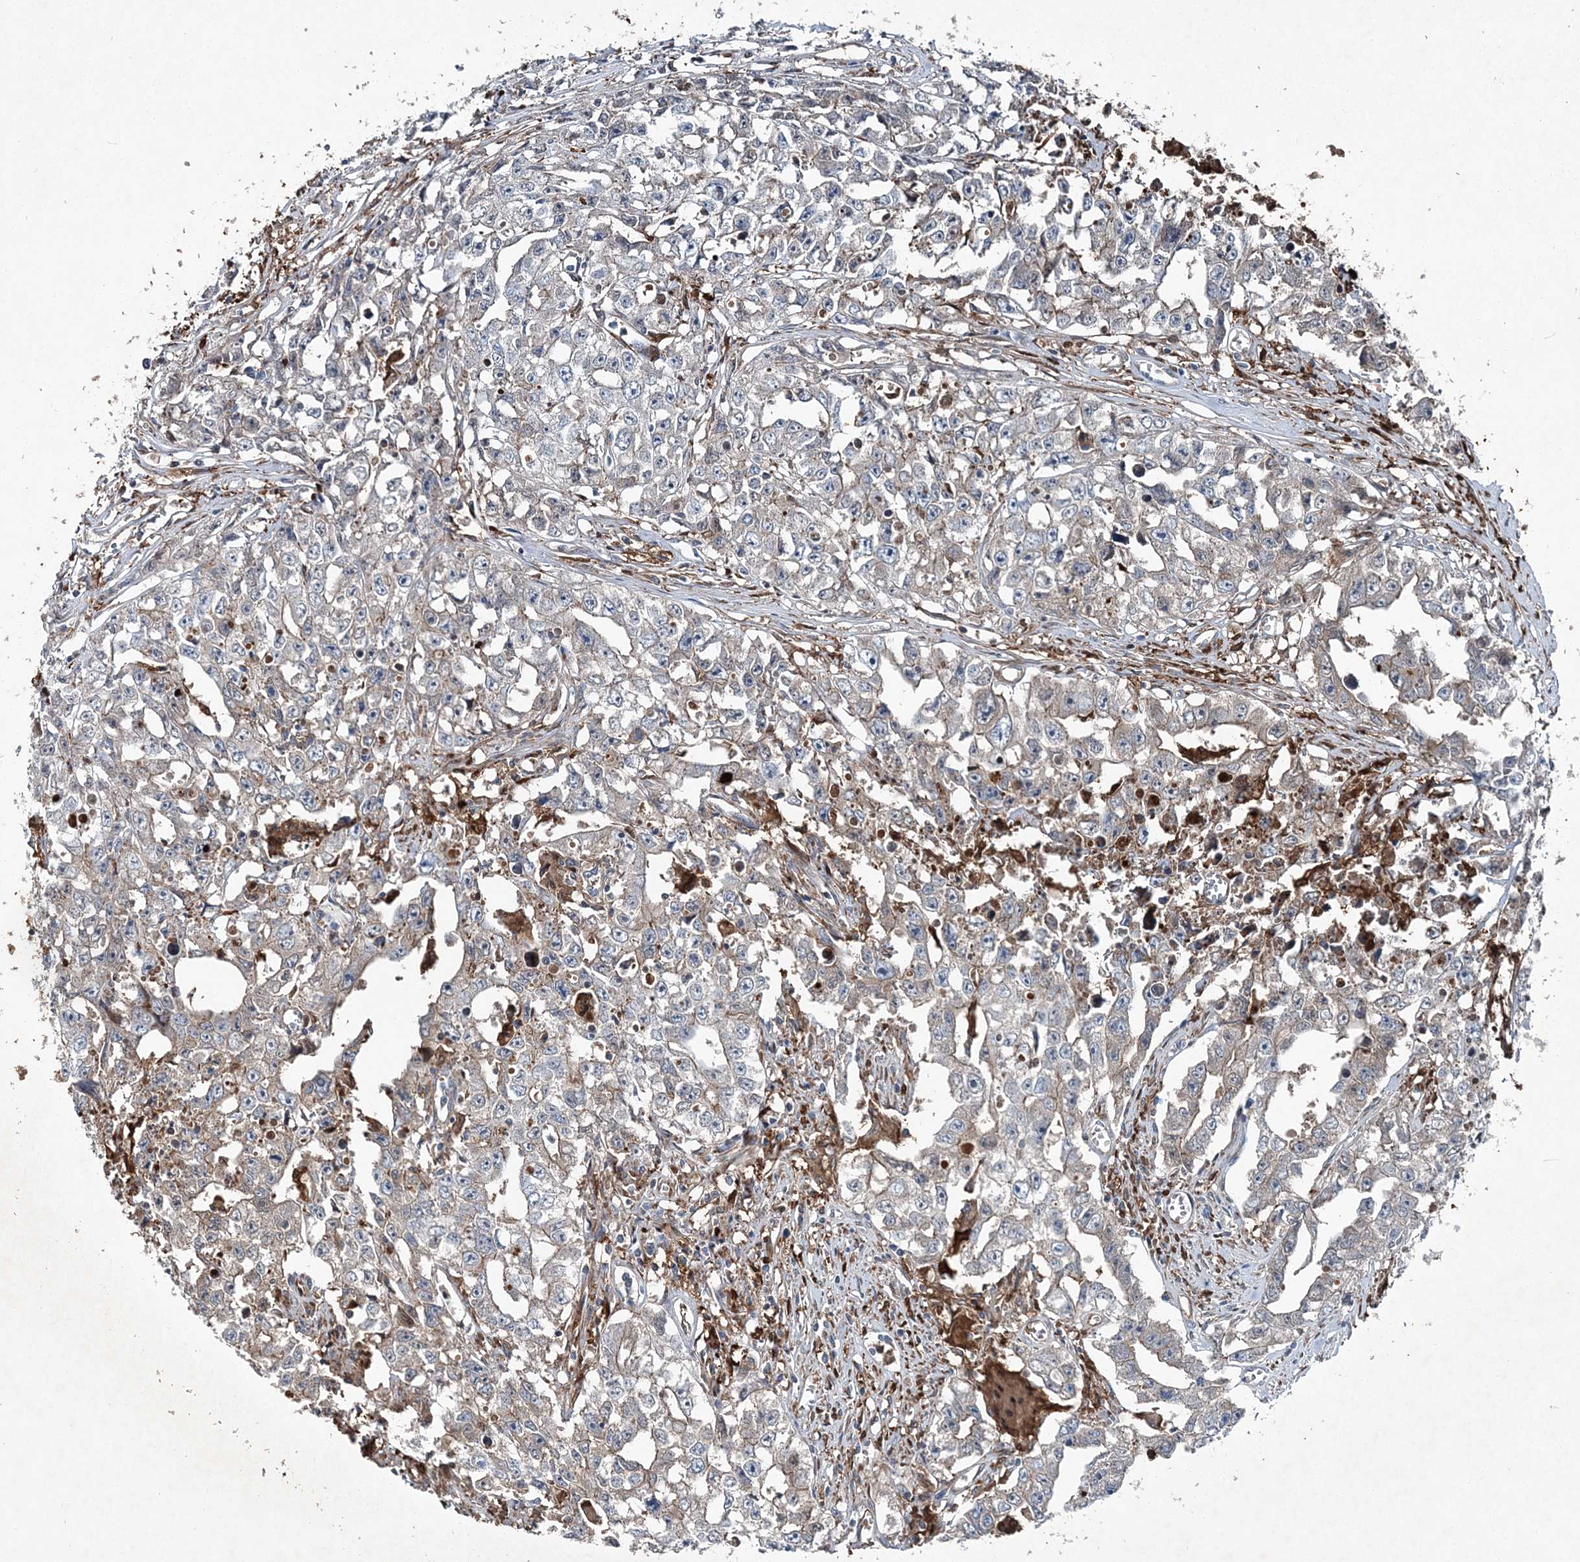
{"staining": {"intensity": "weak", "quantity": "<25%", "location": "cytoplasmic/membranous"}, "tissue": "testis cancer", "cell_type": "Tumor cells", "image_type": "cancer", "snomed": [{"axis": "morphology", "description": "Seminoma, NOS"}, {"axis": "morphology", "description": "Carcinoma, Embryonal, NOS"}, {"axis": "topography", "description": "Testis"}], "caption": "Histopathology image shows no protein expression in tumor cells of testis cancer (seminoma) tissue.", "gene": "SPOPL", "patient": {"sex": "male", "age": 43}}